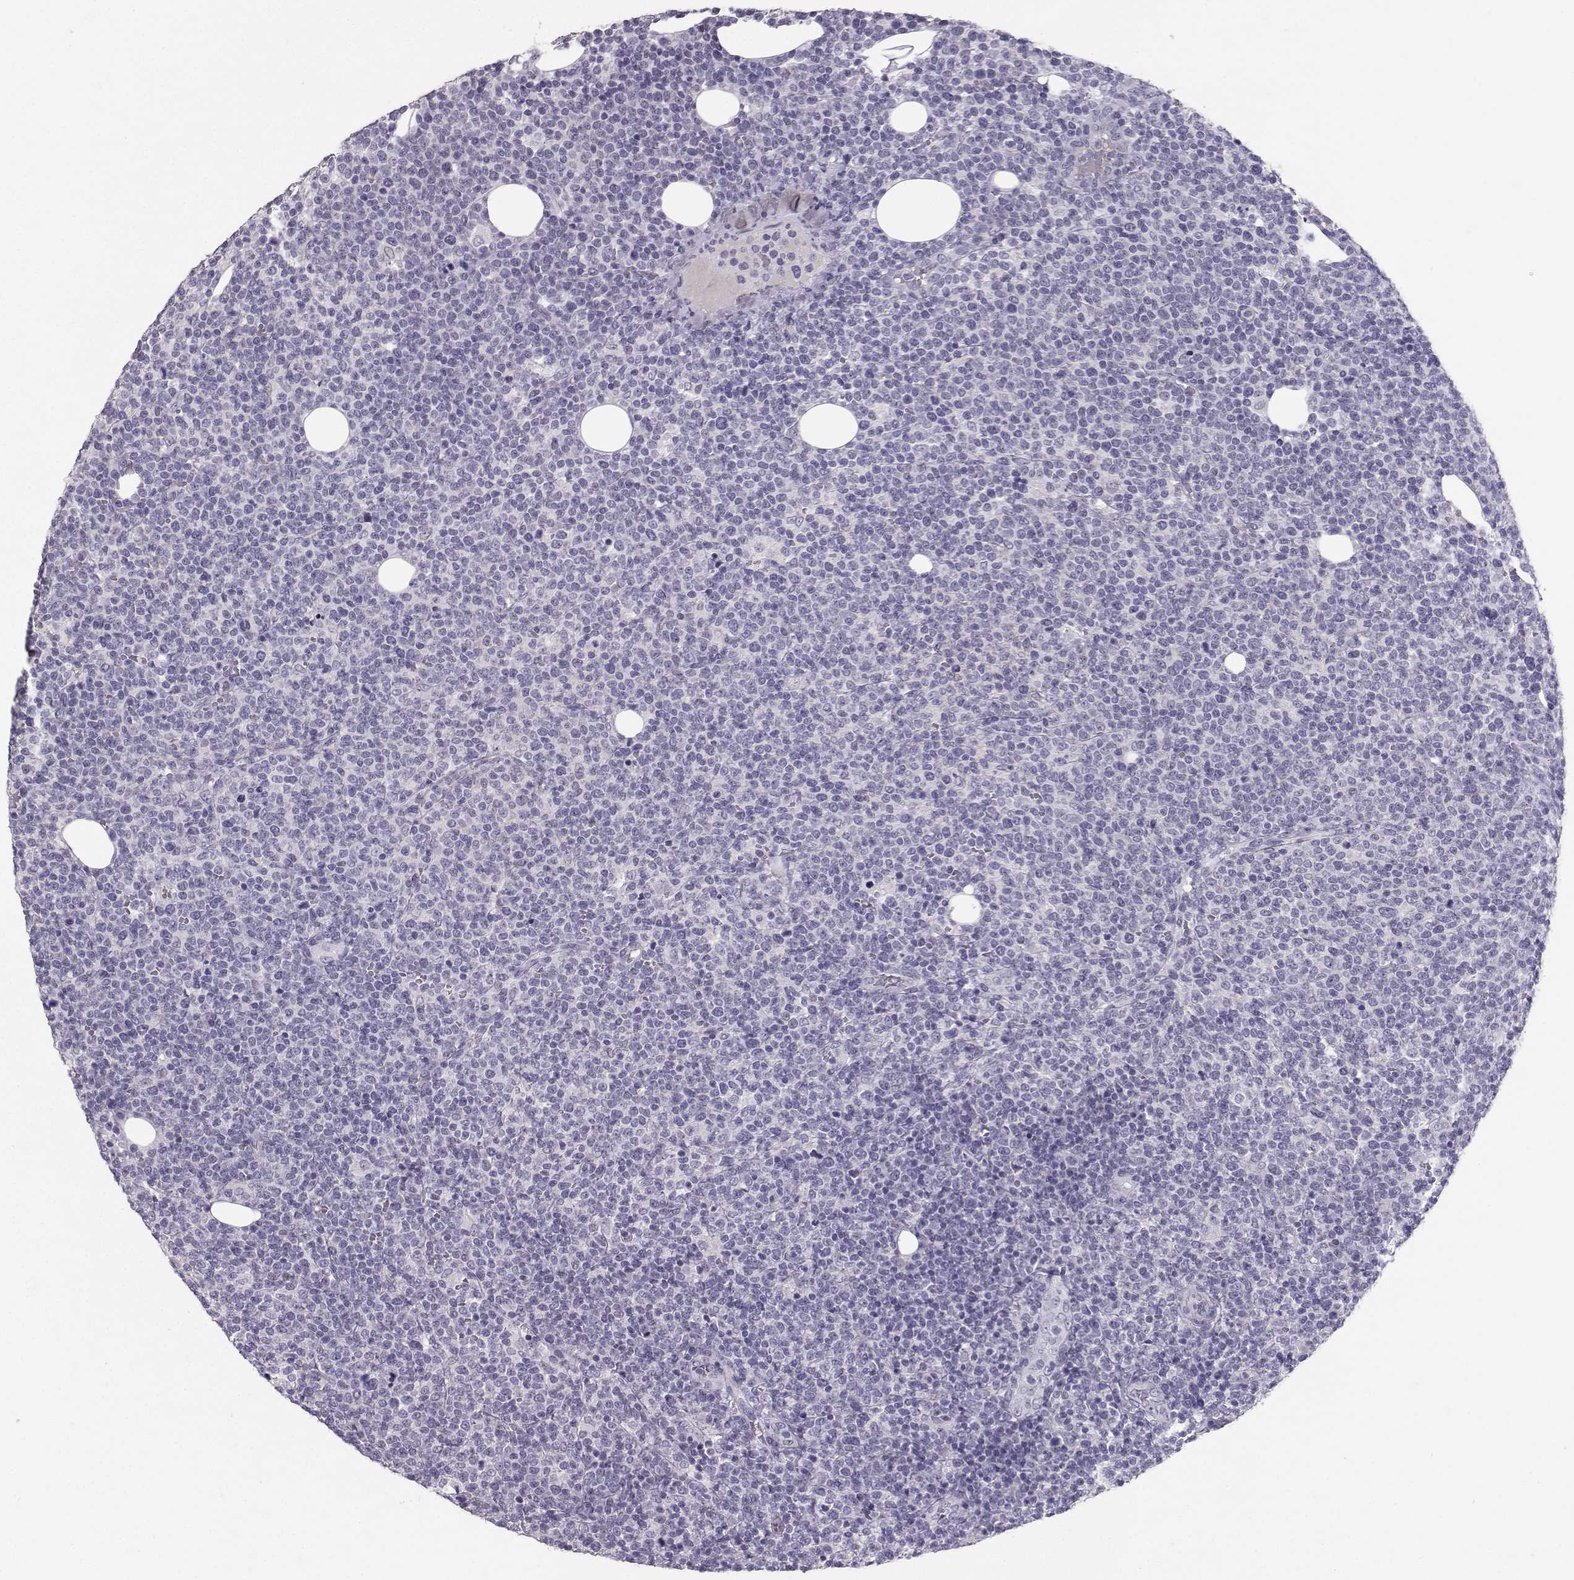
{"staining": {"intensity": "negative", "quantity": "none", "location": "none"}, "tissue": "lymphoma", "cell_type": "Tumor cells", "image_type": "cancer", "snomed": [{"axis": "morphology", "description": "Malignant lymphoma, non-Hodgkin's type, High grade"}, {"axis": "topography", "description": "Lymph node"}], "caption": "A high-resolution micrograph shows IHC staining of lymphoma, which reveals no significant expression in tumor cells.", "gene": "PKP2", "patient": {"sex": "male", "age": 61}}